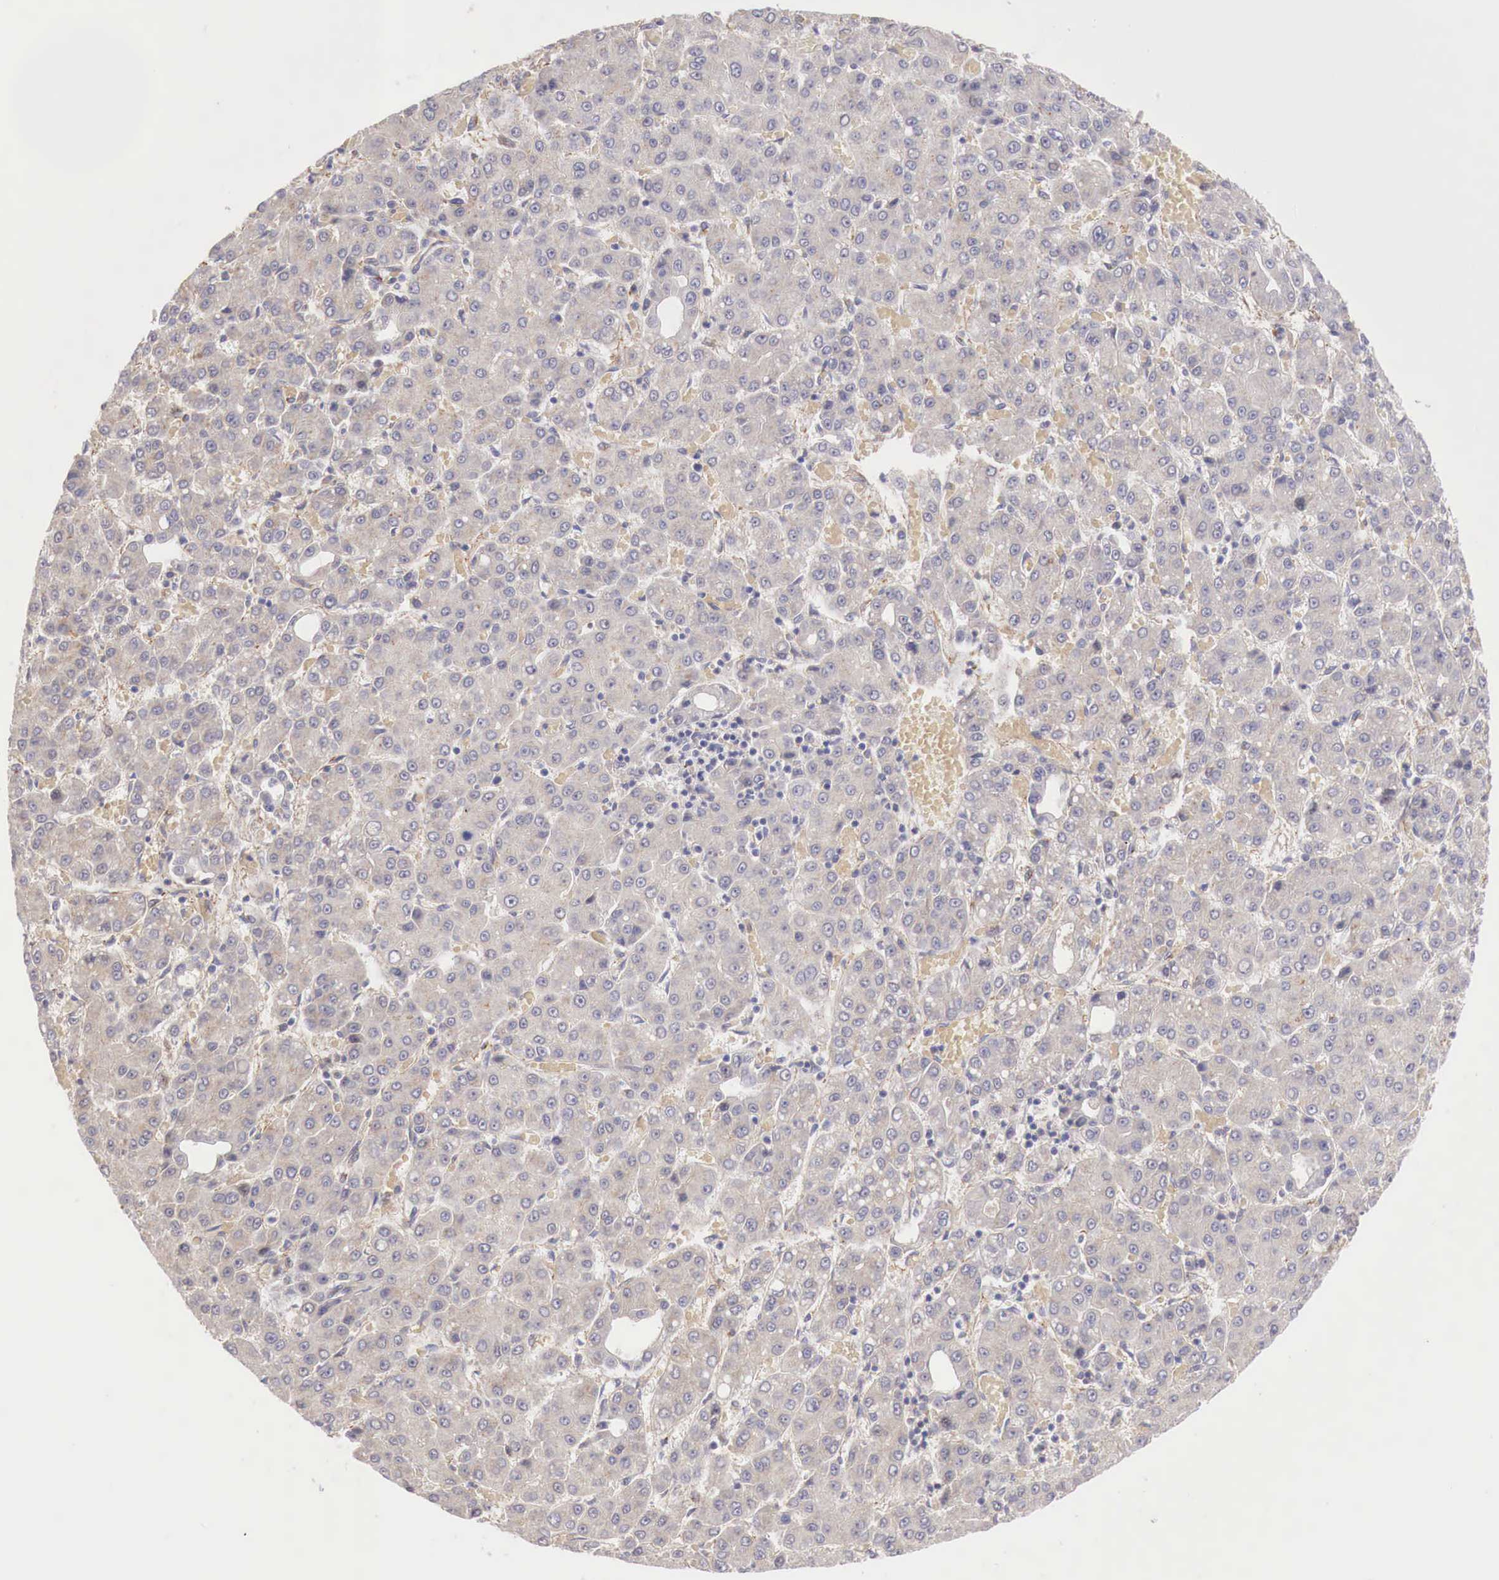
{"staining": {"intensity": "weak", "quantity": ">75%", "location": "cytoplasmic/membranous"}, "tissue": "liver cancer", "cell_type": "Tumor cells", "image_type": "cancer", "snomed": [{"axis": "morphology", "description": "Carcinoma, Hepatocellular, NOS"}, {"axis": "topography", "description": "Liver"}], "caption": "Liver hepatocellular carcinoma was stained to show a protein in brown. There is low levels of weak cytoplasmic/membranous expression in about >75% of tumor cells.", "gene": "KLHDC7B", "patient": {"sex": "male", "age": 69}}